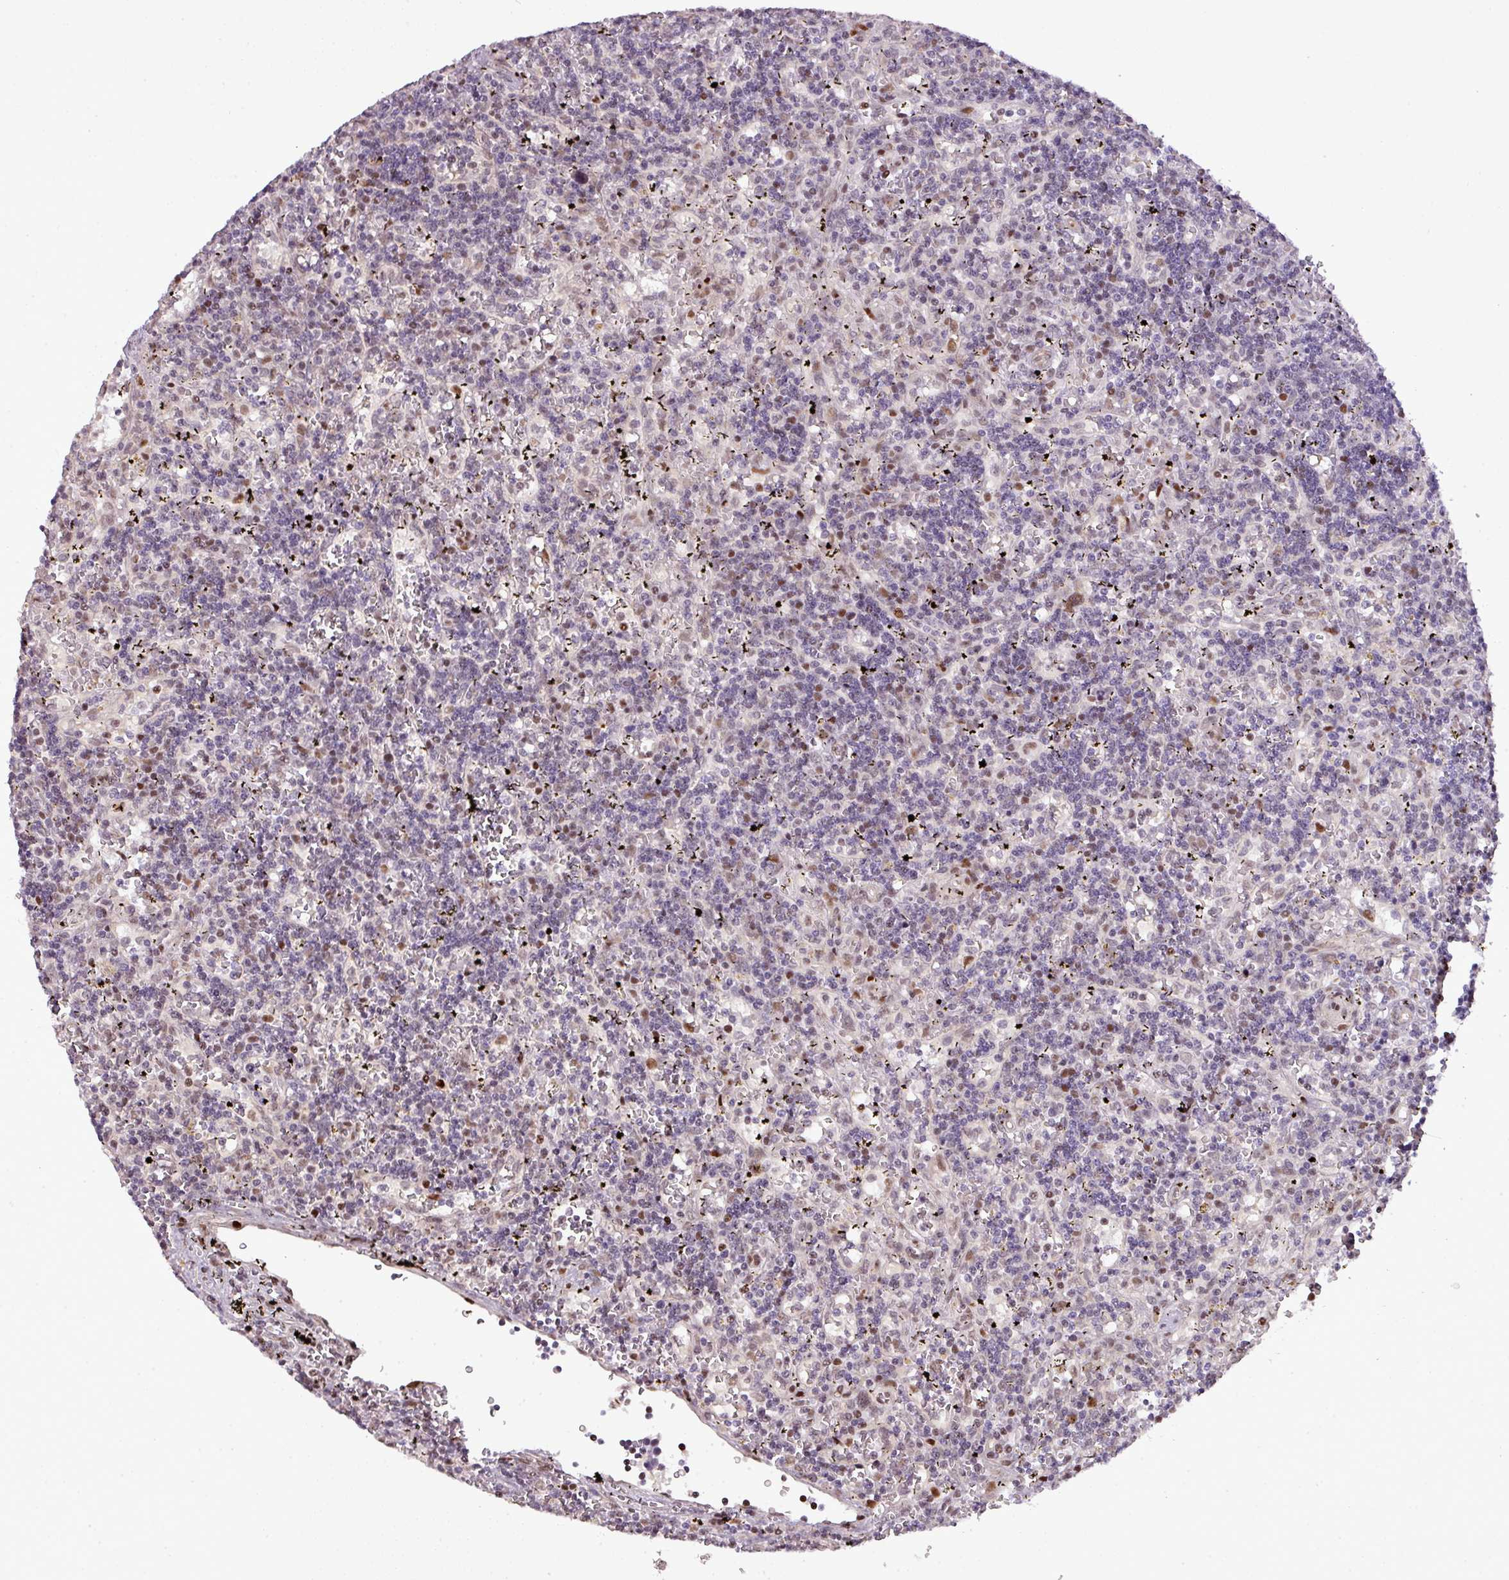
{"staining": {"intensity": "negative", "quantity": "none", "location": "none"}, "tissue": "lymphoma", "cell_type": "Tumor cells", "image_type": "cancer", "snomed": [{"axis": "morphology", "description": "Malignant lymphoma, non-Hodgkin's type, Low grade"}, {"axis": "topography", "description": "Spleen"}], "caption": "Immunohistochemistry of human lymphoma demonstrates no staining in tumor cells. (DAB (3,3'-diaminobenzidine) immunohistochemistry (IHC) visualized using brightfield microscopy, high magnification).", "gene": "MYSM1", "patient": {"sex": "male", "age": 60}}